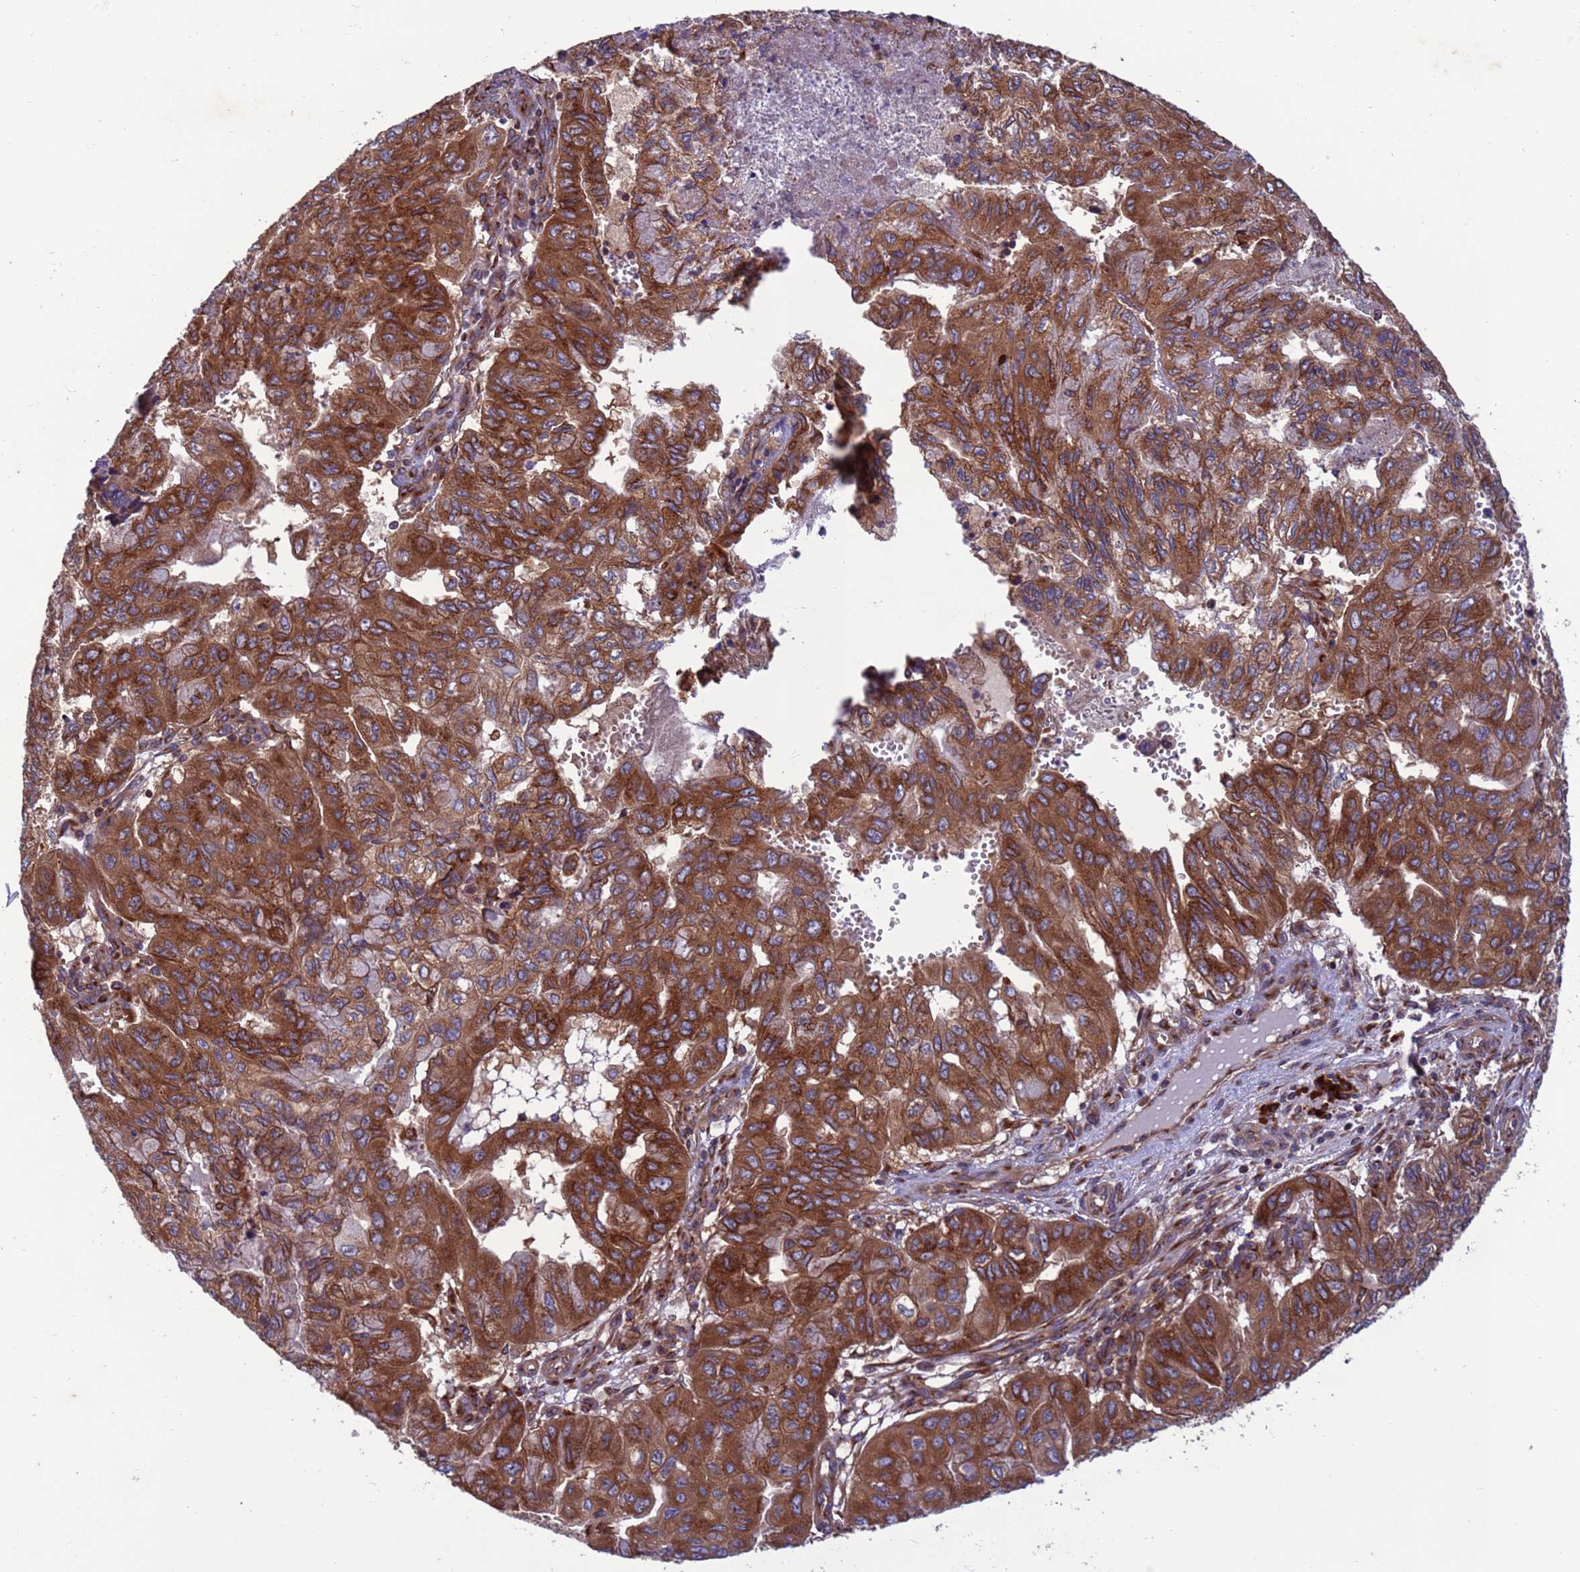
{"staining": {"intensity": "strong", "quantity": ">75%", "location": "cytoplasmic/membranous"}, "tissue": "pancreatic cancer", "cell_type": "Tumor cells", "image_type": "cancer", "snomed": [{"axis": "morphology", "description": "Adenocarcinoma, NOS"}, {"axis": "topography", "description": "Pancreas"}], "caption": "Adenocarcinoma (pancreatic) stained for a protein shows strong cytoplasmic/membranous positivity in tumor cells. The staining was performed using DAB (3,3'-diaminobenzidine), with brown indicating positive protein expression. Nuclei are stained blue with hematoxylin.", "gene": "ZC3HAV1", "patient": {"sex": "male", "age": 51}}